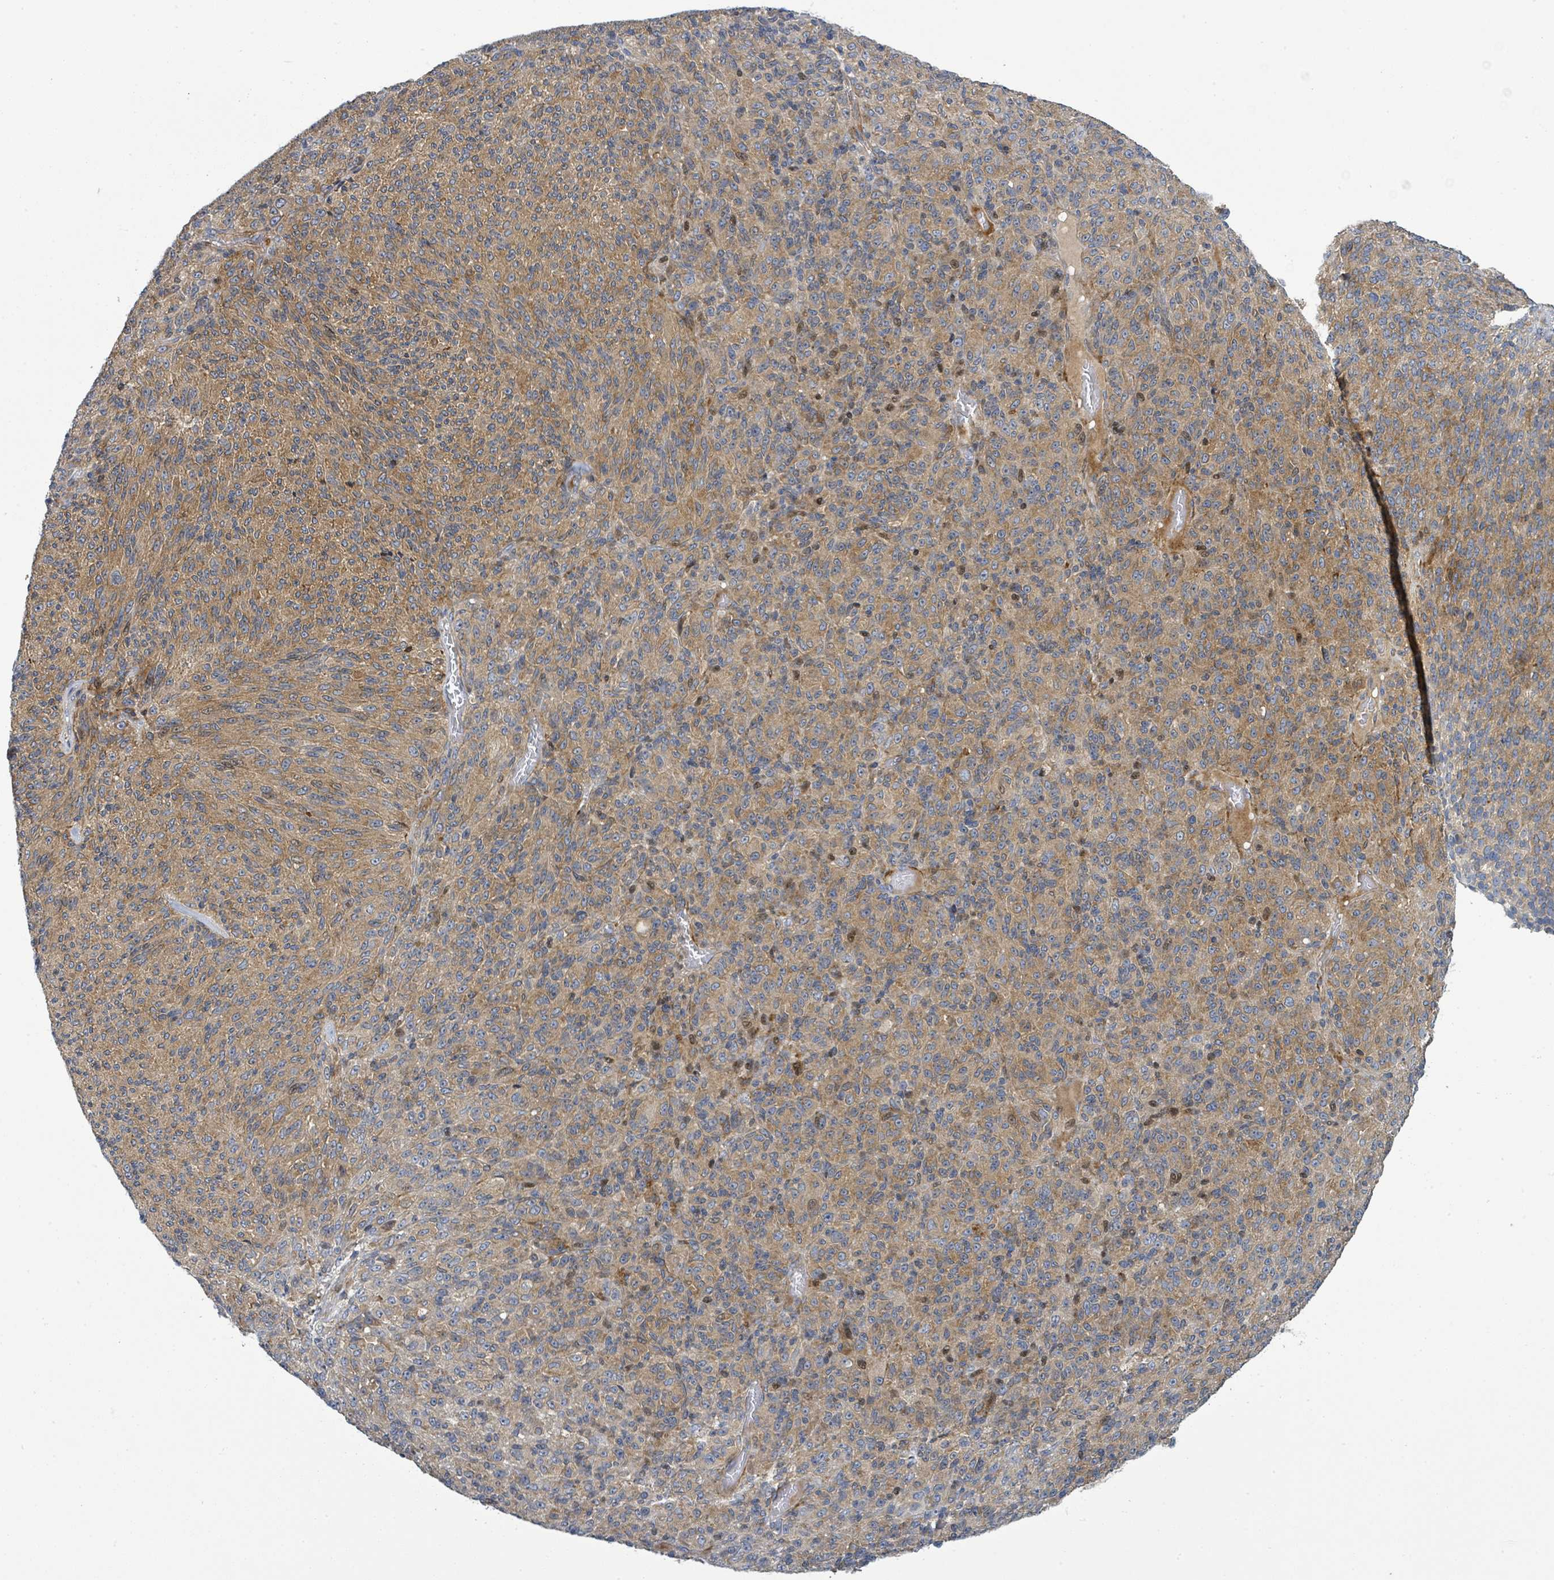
{"staining": {"intensity": "moderate", "quantity": ">75%", "location": "cytoplasmic/membranous"}, "tissue": "melanoma", "cell_type": "Tumor cells", "image_type": "cancer", "snomed": [{"axis": "morphology", "description": "Malignant melanoma, Metastatic site"}, {"axis": "topography", "description": "Brain"}], "caption": "Immunohistochemistry photomicrograph of neoplastic tissue: melanoma stained using immunohistochemistry demonstrates medium levels of moderate protein expression localized specifically in the cytoplasmic/membranous of tumor cells, appearing as a cytoplasmic/membranous brown color.", "gene": "CFAP210", "patient": {"sex": "female", "age": 56}}